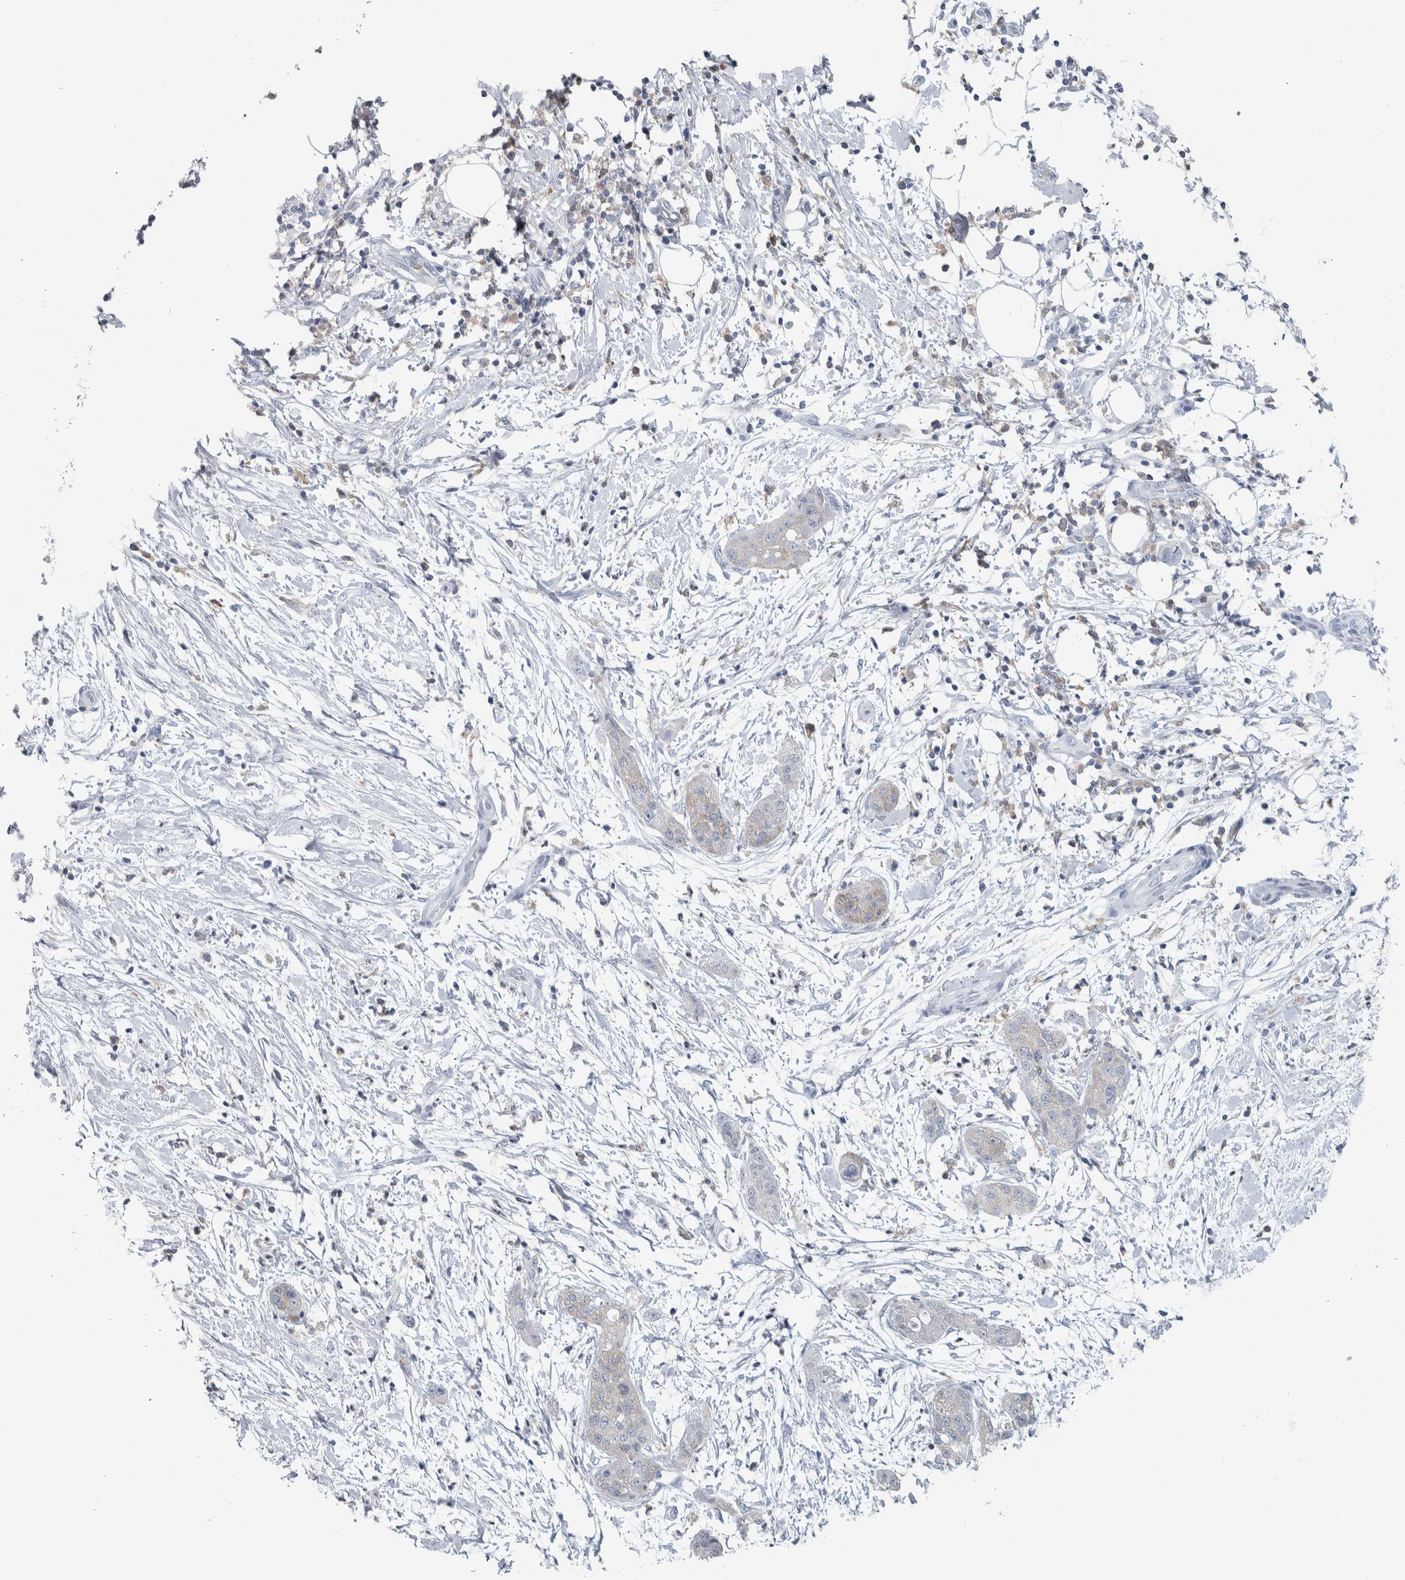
{"staining": {"intensity": "weak", "quantity": "<25%", "location": "cytoplasmic/membranous"}, "tissue": "pancreatic cancer", "cell_type": "Tumor cells", "image_type": "cancer", "snomed": [{"axis": "morphology", "description": "Adenocarcinoma, NOS"}, {"axis": "topography", "description": "Pancreas"}], "caption": "The micrograph exhibits no staining of tumor cells in pancreatic adenocarcinoma.", "gene": "SKAP2", "patient": {"sex": "female", "age": 78}}